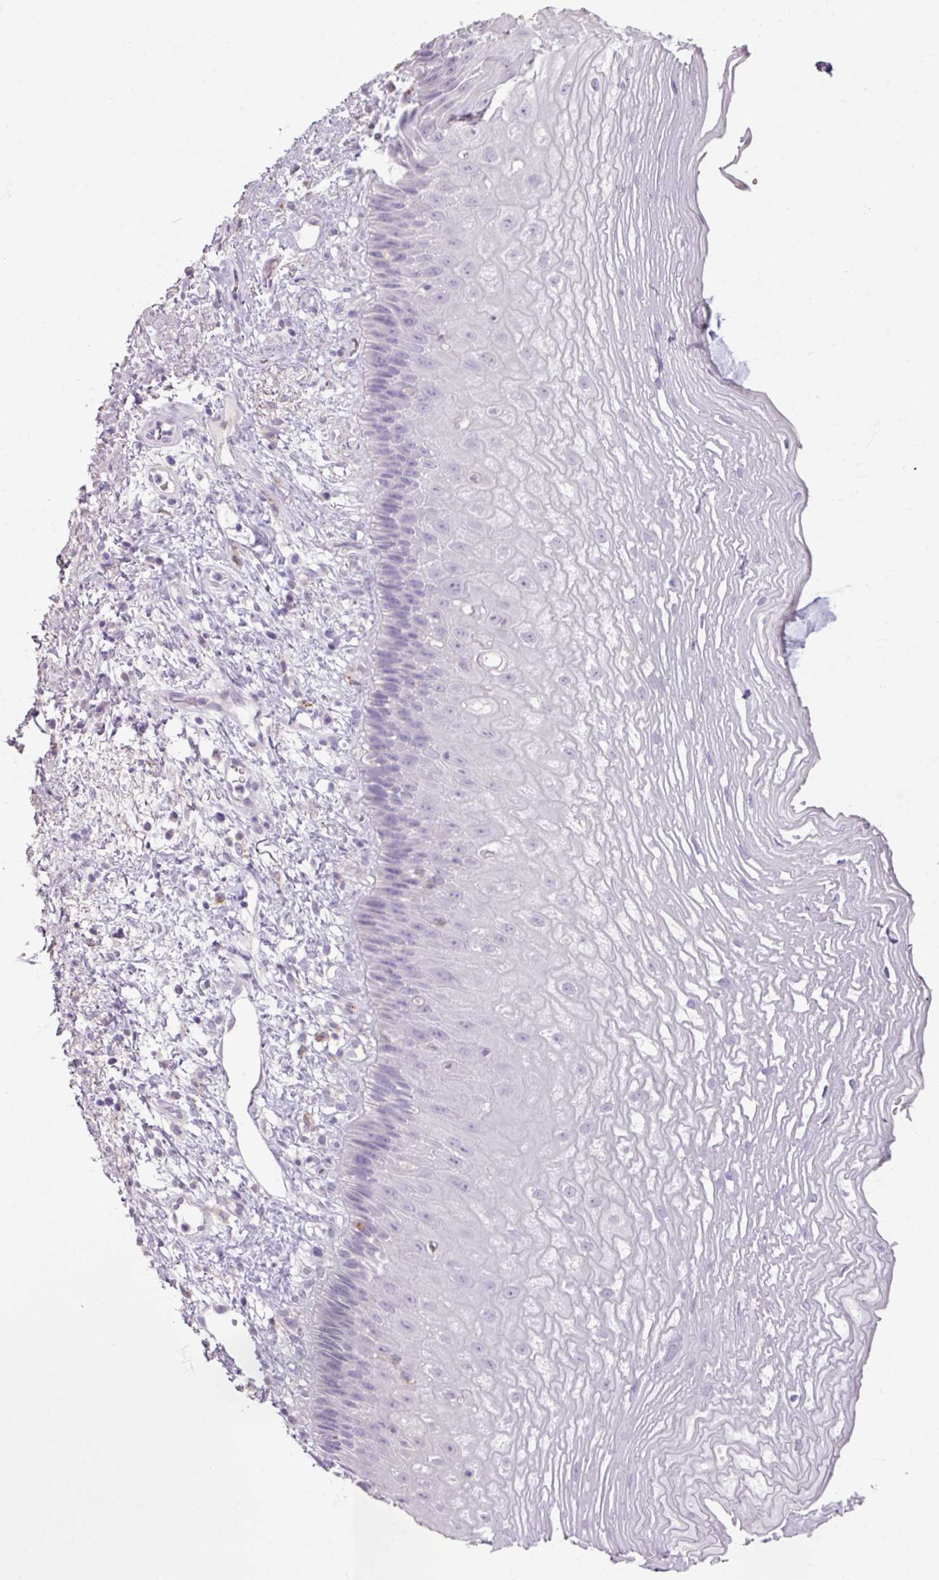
{"staining": {"intensity": "negative", "quantity": "none", "location": "none"}, "tissue": "esophagus", "cell_type": "Squamous epithelial cells", "image_type": "normal", "snomed": [{"axis": "morphology", "description": "Normal tissue, NOS"}, {"axis": "topography", "description": "Esophagus"}], "caption": "Esophagus stained for a protein using immunohistochemistry (IHC) exhibits no expression squamous epithelial cells.", "gene": "SLC27A5", "patient": {"sex": "male", "age": 60}}